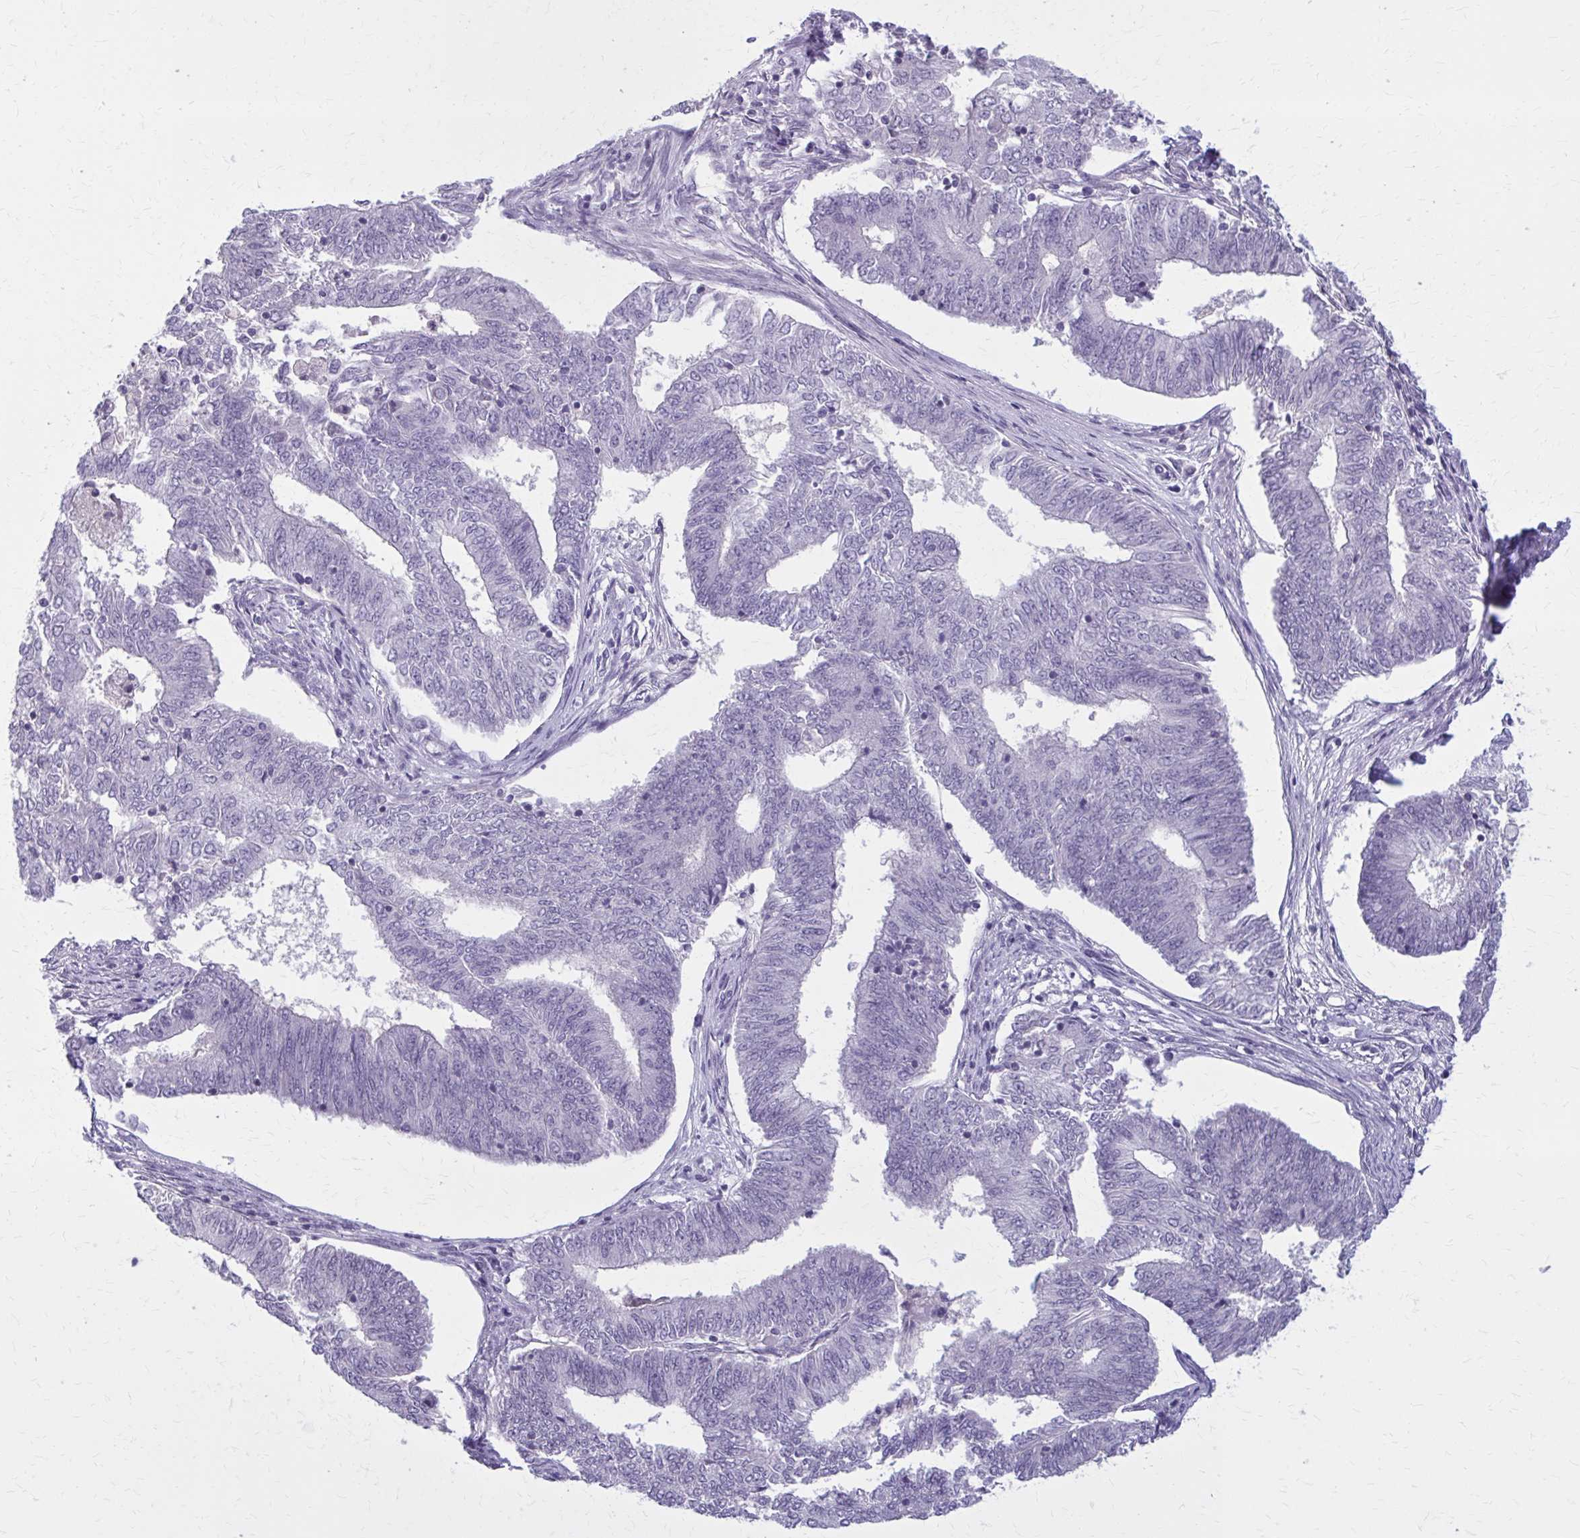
{"staining": {"intensity": "negative", "quantity": "none", "location": "none"}, "tissue": "endometrial cancer", "cell_type": "Tumor cells", "image_type": "cancer", "snomed": [{"axis": "morphology", "description": "Adenocarcinoma, NOS"}, {"axis": "topography", "description": "Endometrium"}], "caption": "Immunohistochemistry micrograph of endometrial cancer stained for a protein (brown), which displays no positivity in tumor cells.", "gene": "OR4A47", "patient": {"sex": "female", "age": 62}}